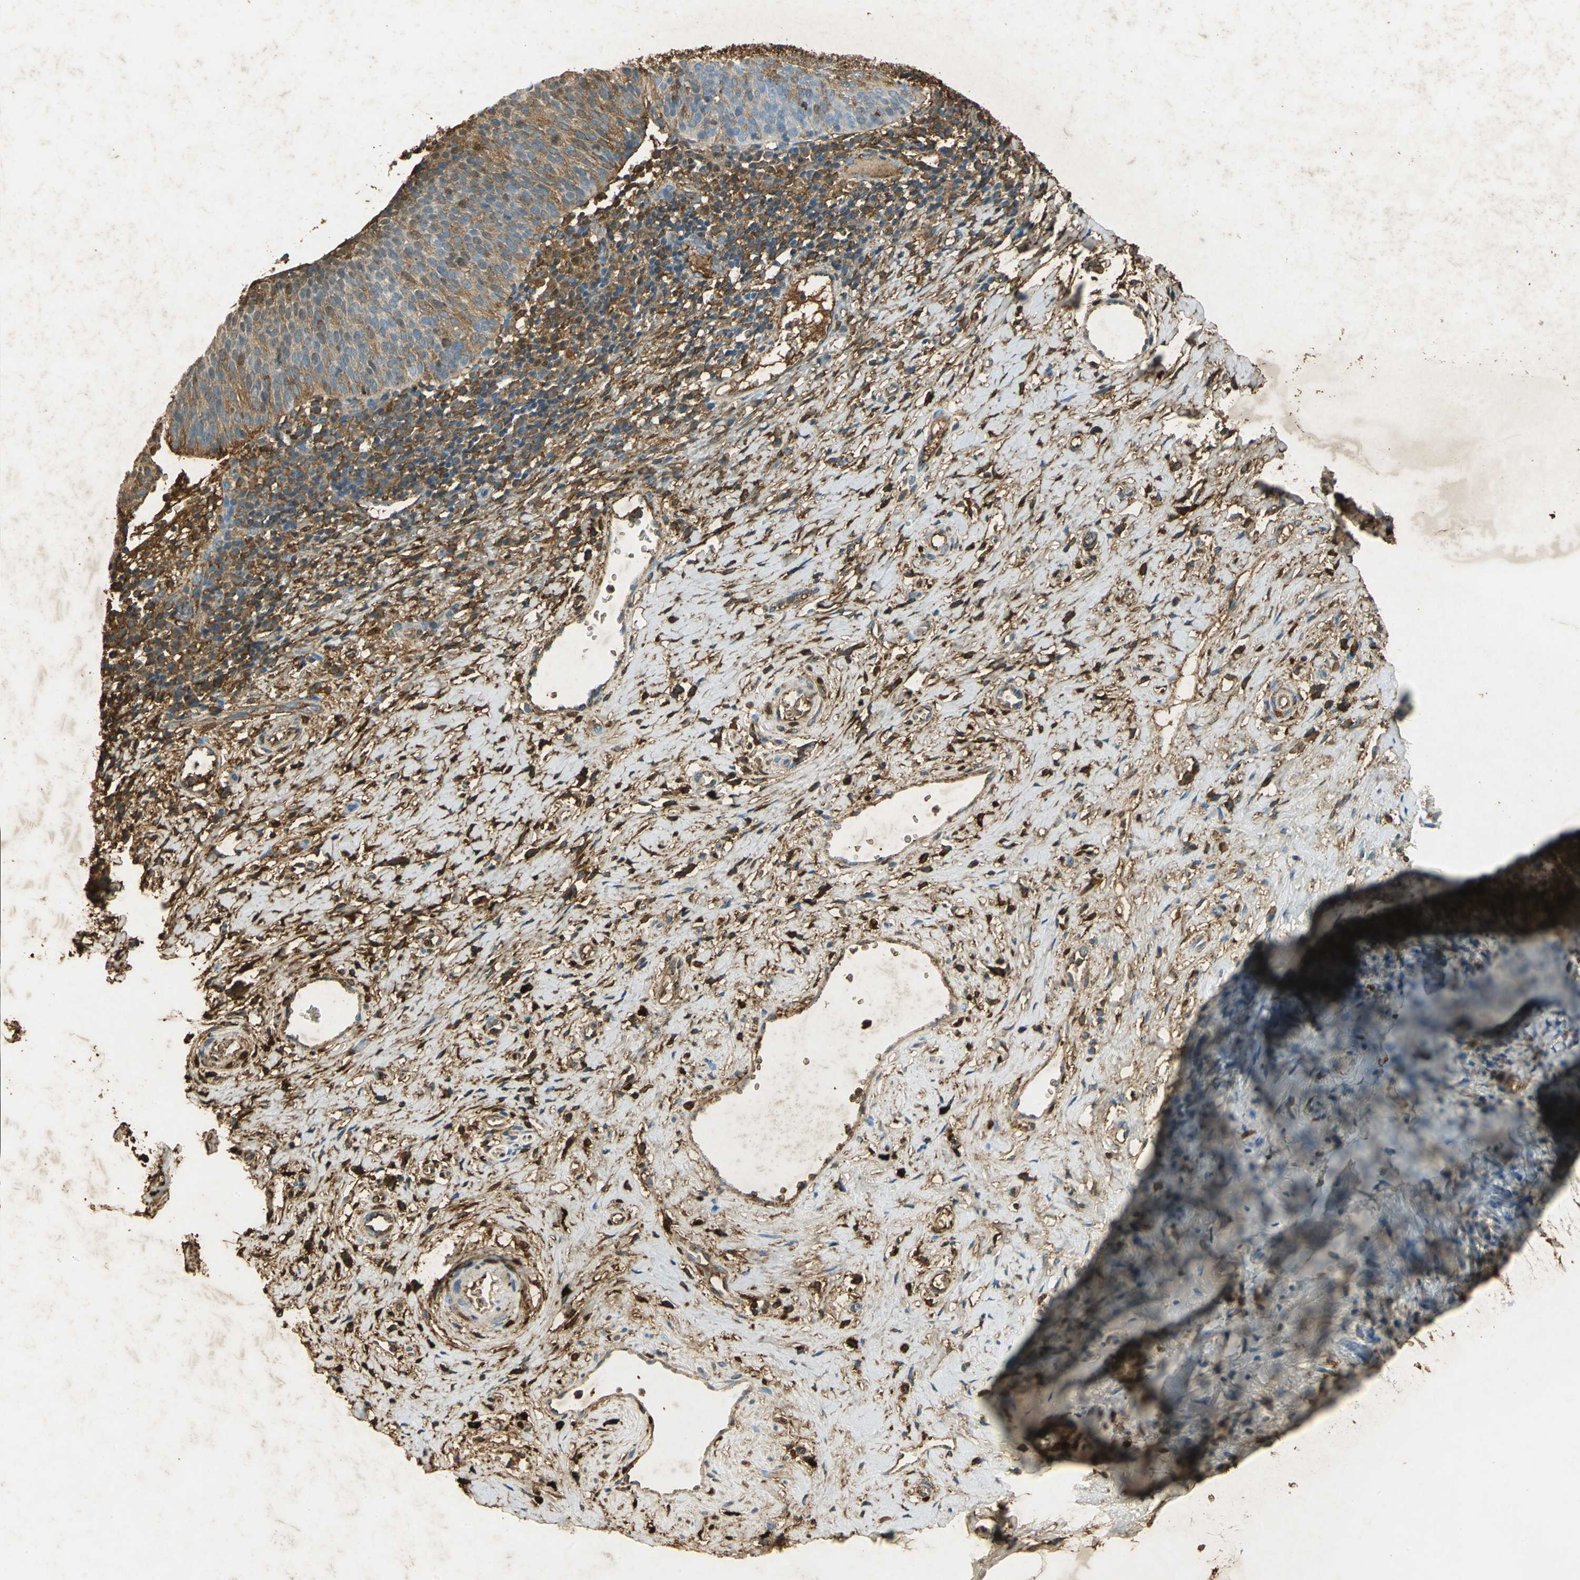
{"staining": {"intensity": "moderate", "quantity": ">75%", "location": "cytoplasmic/membranous"}, "tissue": "cervical cancer", "cell_type": "Tumor cells", "image_type": "cancer", "snomed": [{"axis": "morphology", "description": "Normal tissue, NOS"}, {"axis": "morphology", "description": "Squamous cell carcinoma, NOS"}, {"axis": "topography", "description": "Cervix"}], "caption": "Immunohistochemical staining of cervical cancer (squamous cell carcinoma) displays medium levels of moderate cytoplasmic/membranous positivity in approximately >75% of tumor cells.", "gene": "ANXA4", "patient": {"sex": "female", "age": 39}}